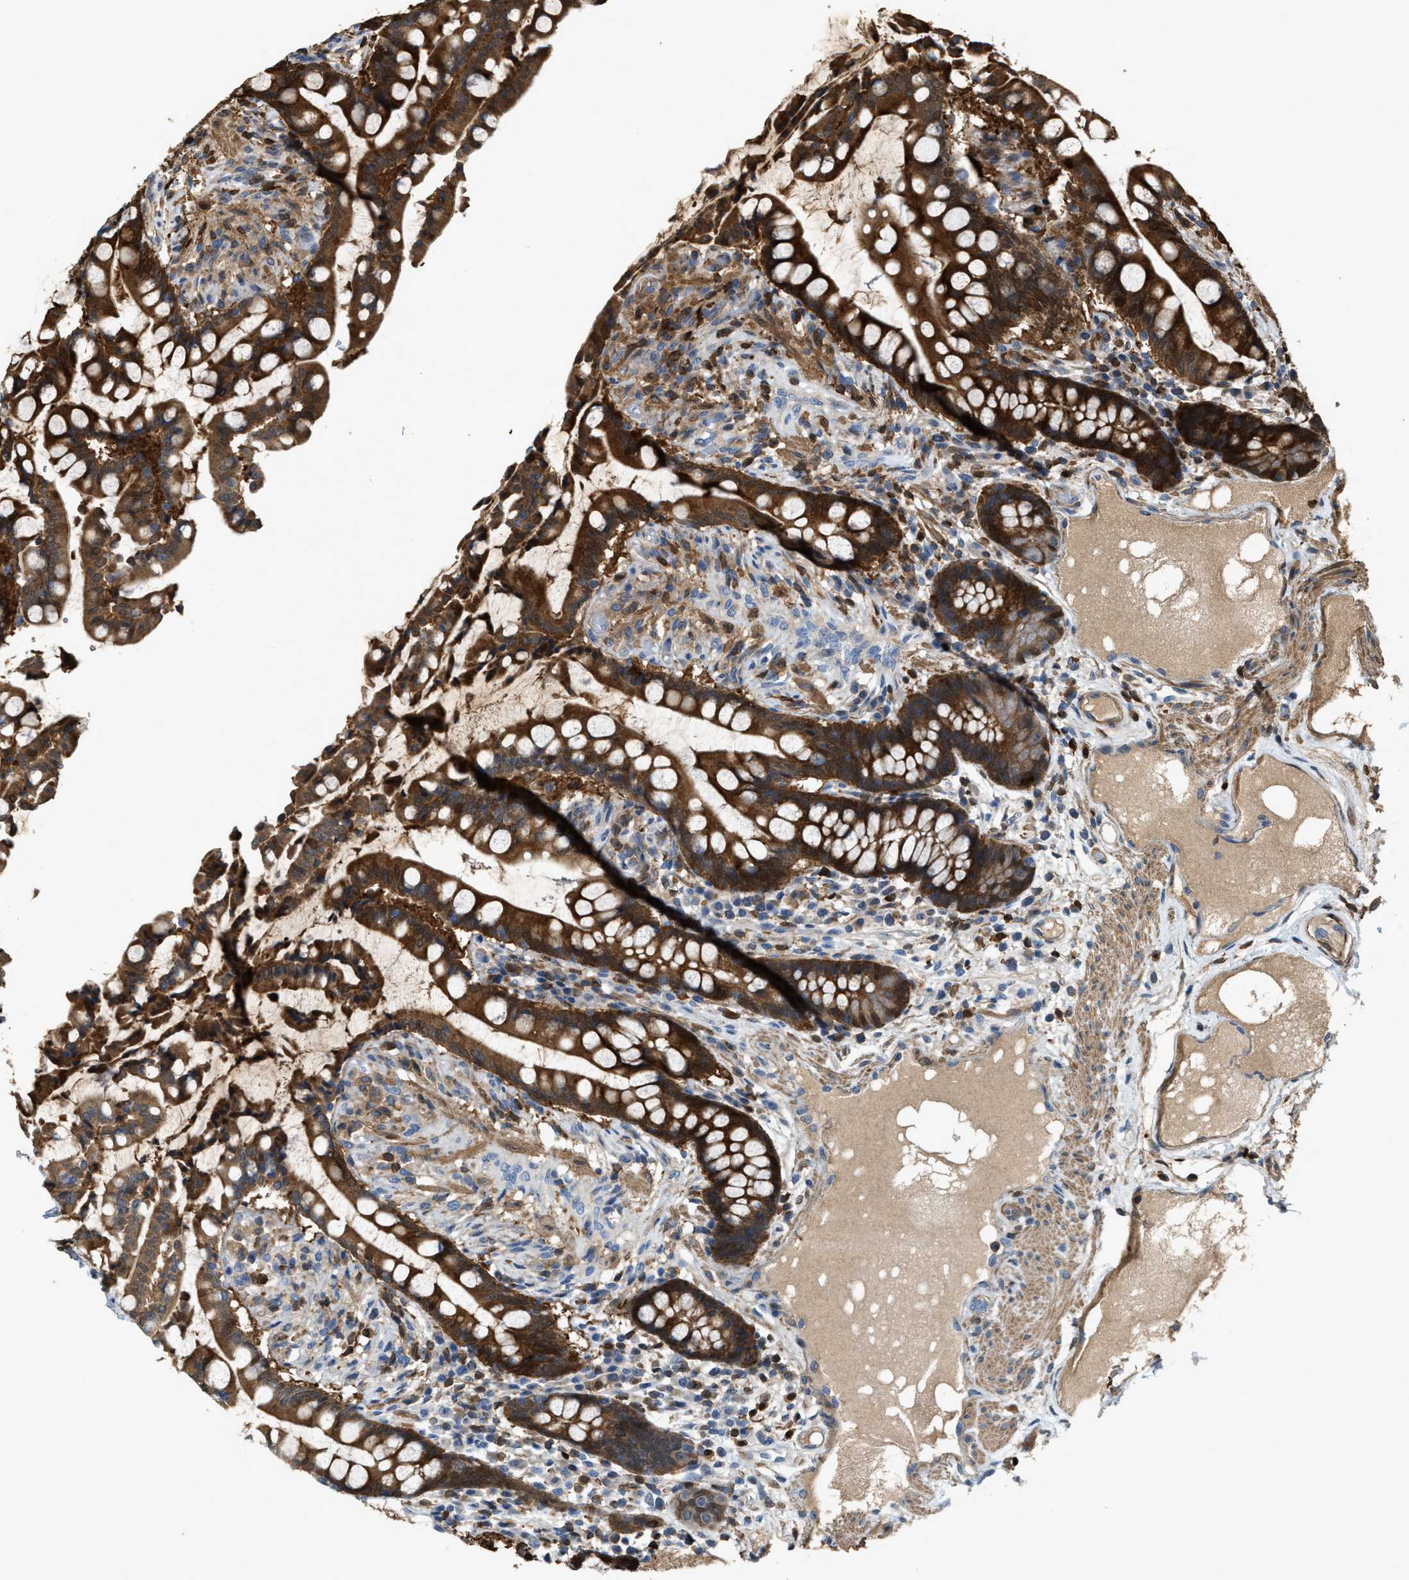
{"staining": {"intensity": "moderate", "quantity": ">75%", "location": "cytoplasmic/membranous"}, "tissue": "colon", "cell_type": "Endothelial cells", "image_type": "normal", "snomed": [{"axis": "morphology", "description": "Normal tissue, NOS"}, {"axis": "topography", "description": "Colon"}], "caption": "Benign colon was stained to show a protein in brown. There is medium levels of moderate cytoplasmic/membranous staining in about >75% of endothelial cells. The staining was performed using DAB (3,3'-diaminobenzidine) to visualize the protein expression in brown, while the nuclei were stained in blue with hematoxylin (Magnification: 20x).", "gene": "SERPINB5", "patient": {"sex": "male", "age": 73}}